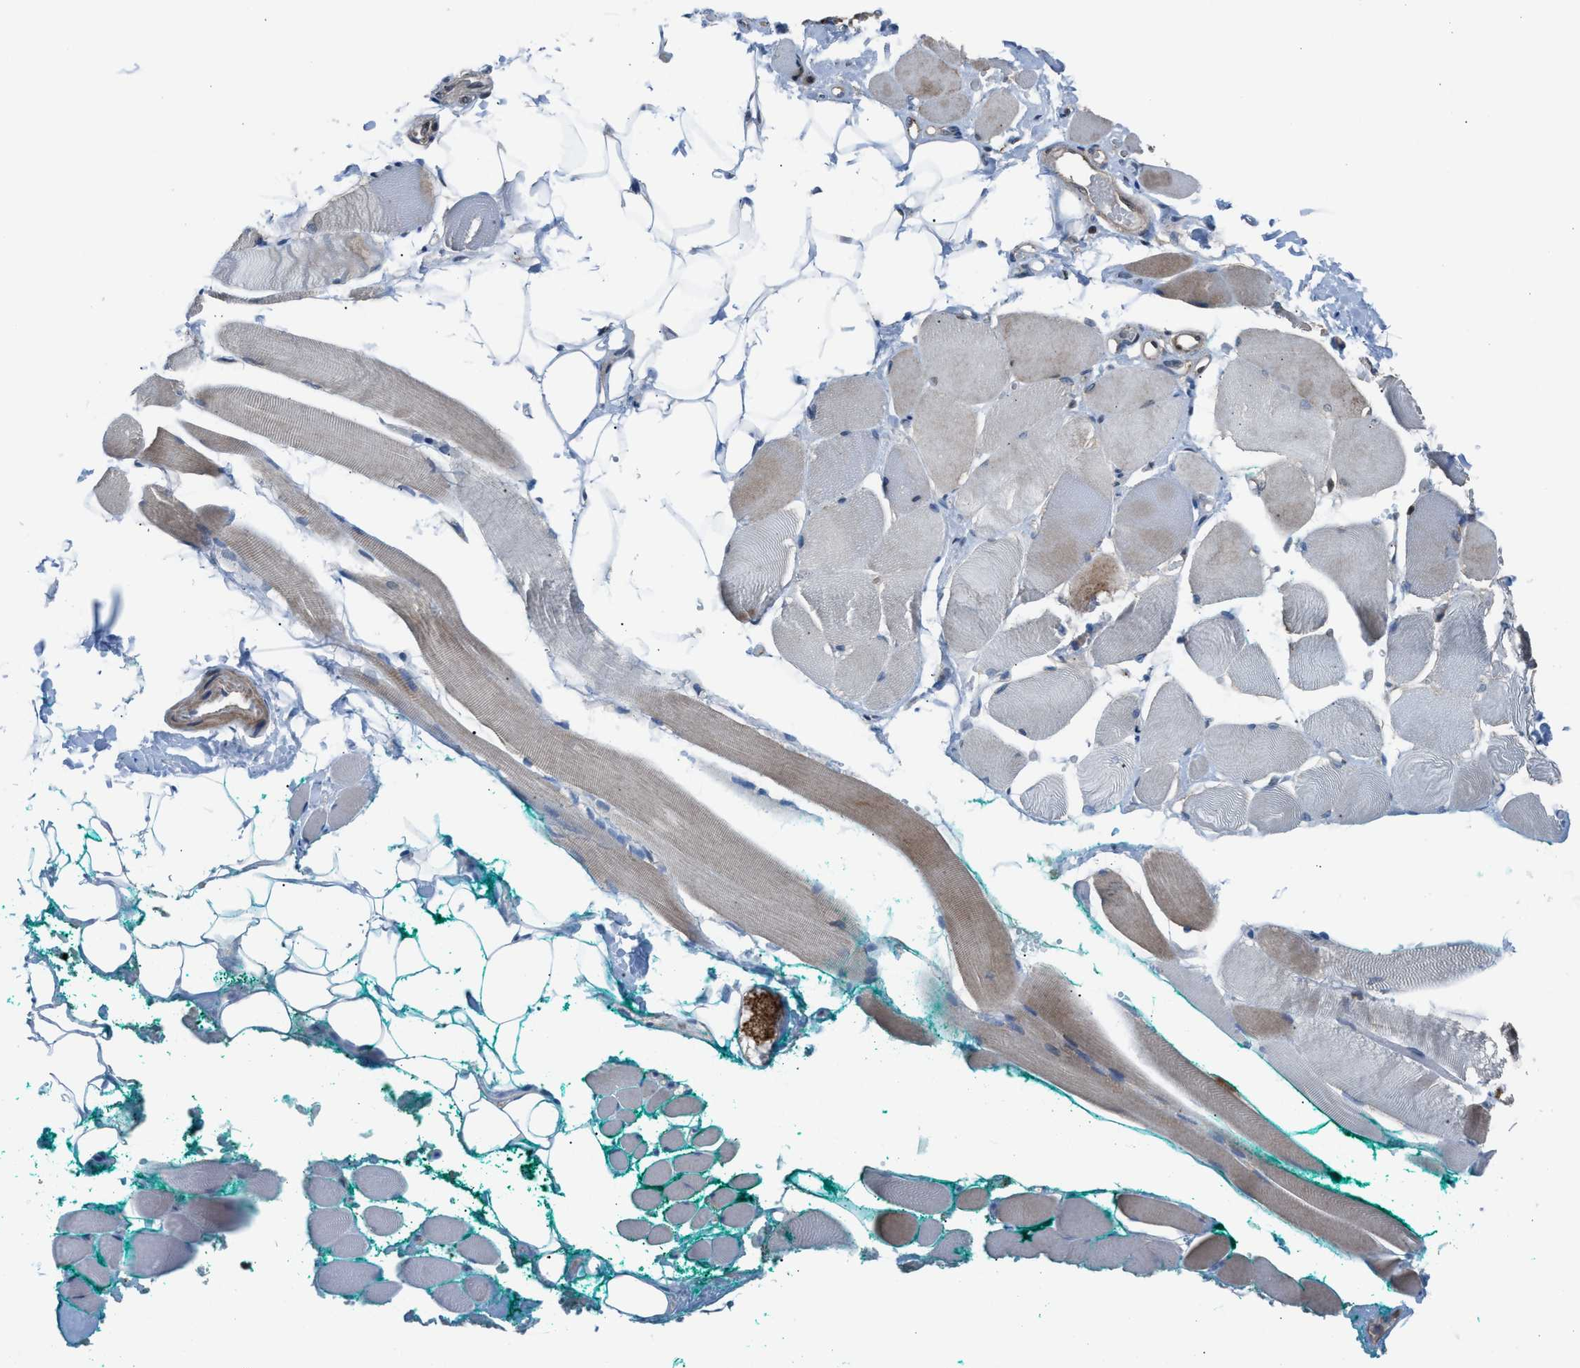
{"staining": {"intensity": "moderate", "quantity": "25%-75%", "location": "cytoplasmic/membranous,nuclear"}, "tissue": "skeletal muscle", "cell_type": "Myocytes", "image_type": "normal", "snomed": [{"axis": "morphology", "description": "Normal tissue, NOS"}, {"axis": "topography", "description": "Skeletal muscle"}, {"axis": "topography", "description": "Peripheral nerve tissue"}], "caption": "DAB (3,3'-diaminobenzidine) immunohistochemical staining of normal human skeletal muscle displays moderate cytoplasmic/membranous,nuclear protein positivity in about 25%-75% of myocytes.", "gene": "CRTC1", "patient": {"sex": "female", "age": 84}}